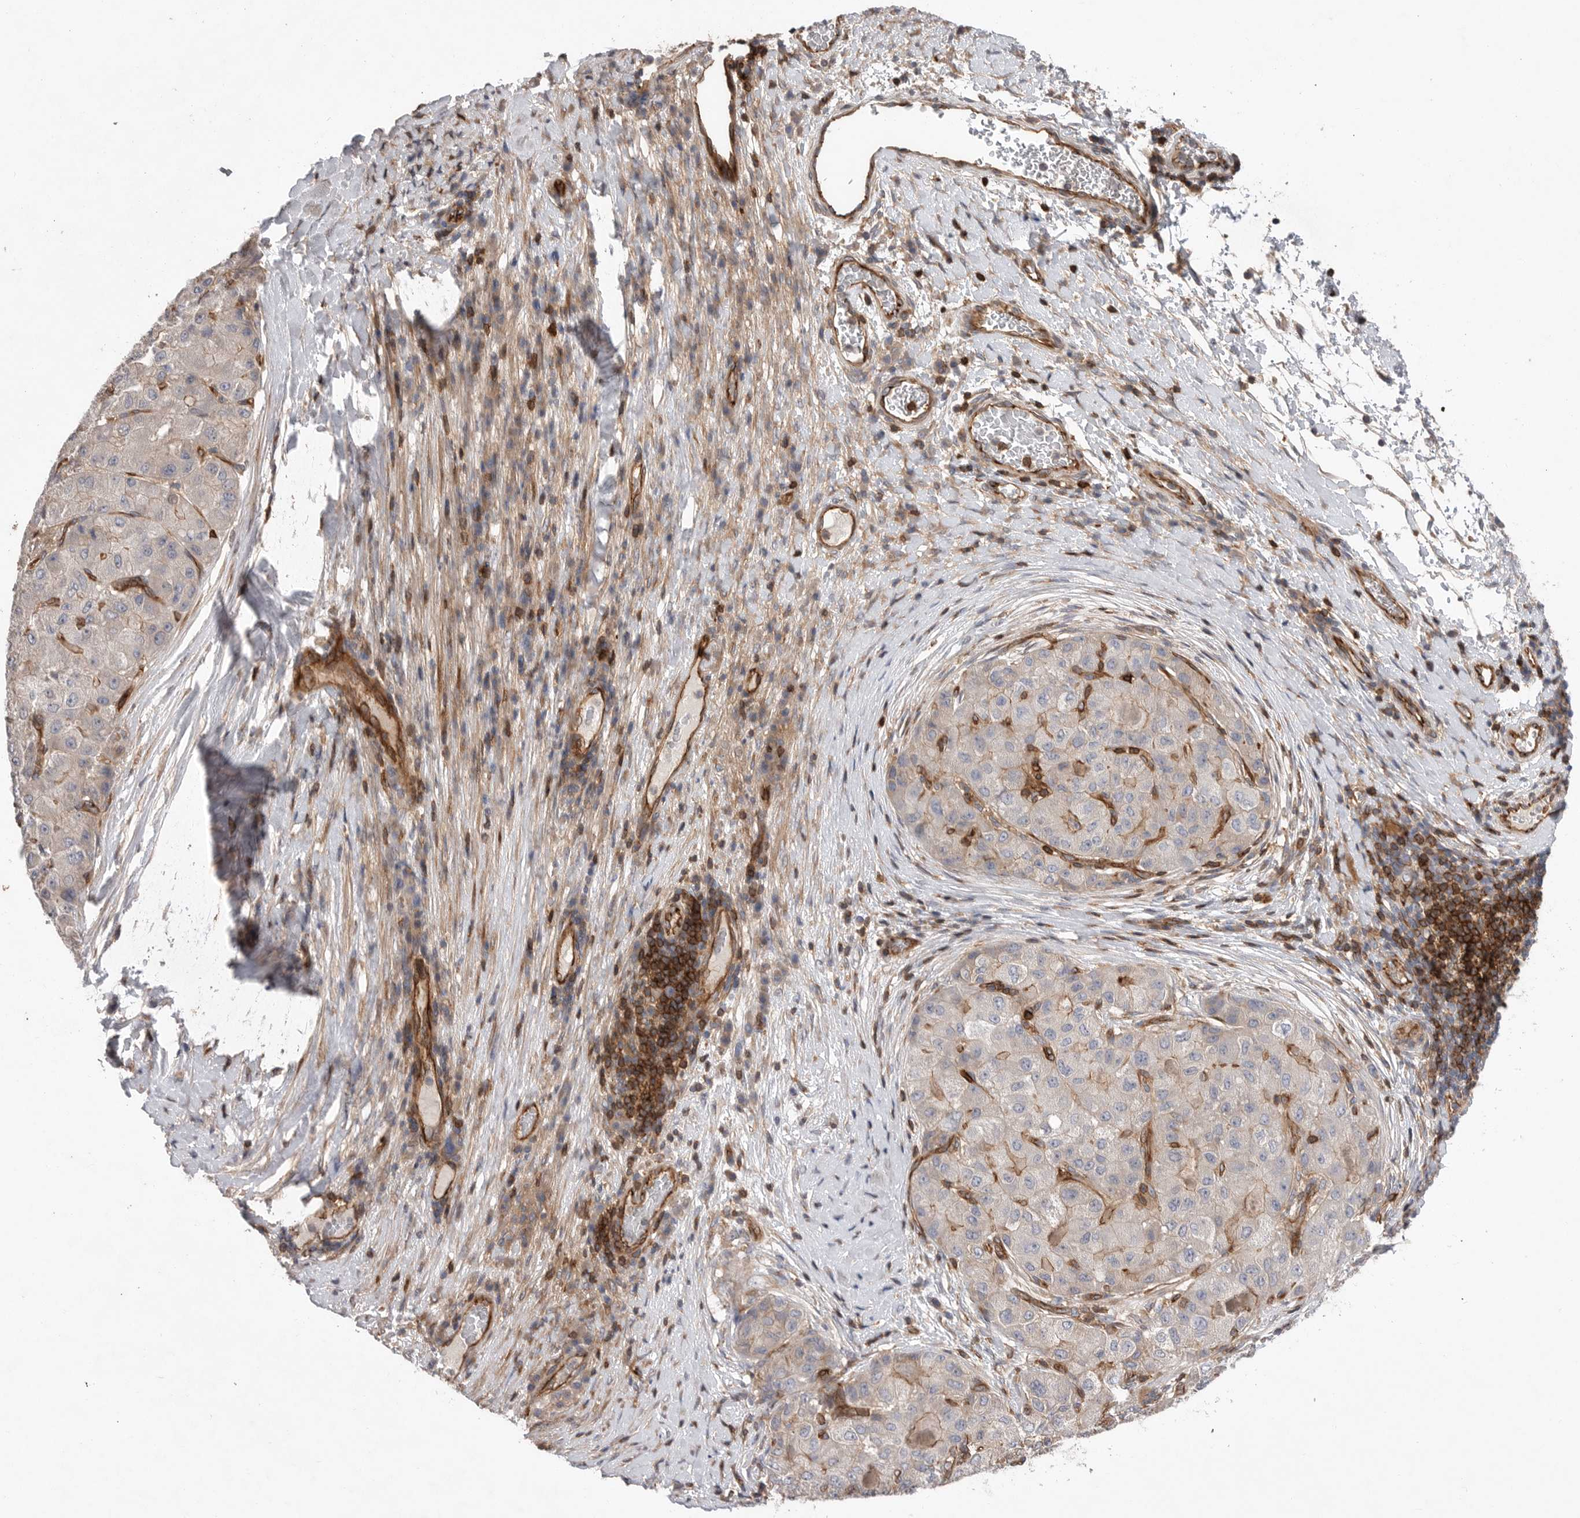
{"staining": {"intensity": "negative", "quantity": "none", "location": "none"}, "tissue": "liver cancer", "cell_type": "Tumor cells", "image_type": "cancer", "snomed": [{"axis": "morphology", "description": "Carcinoma, Hepatocellular, NOS"}, {"axis": "topography", "description": "Liver"}], "caption": "Liver hepatocellular carcinoma stained for a protein using immunohistochemistry (IHC) exhibits no staining tumor cells.", "gene": "PRKCH", "patient": {"sex": "male", "age": 80}}